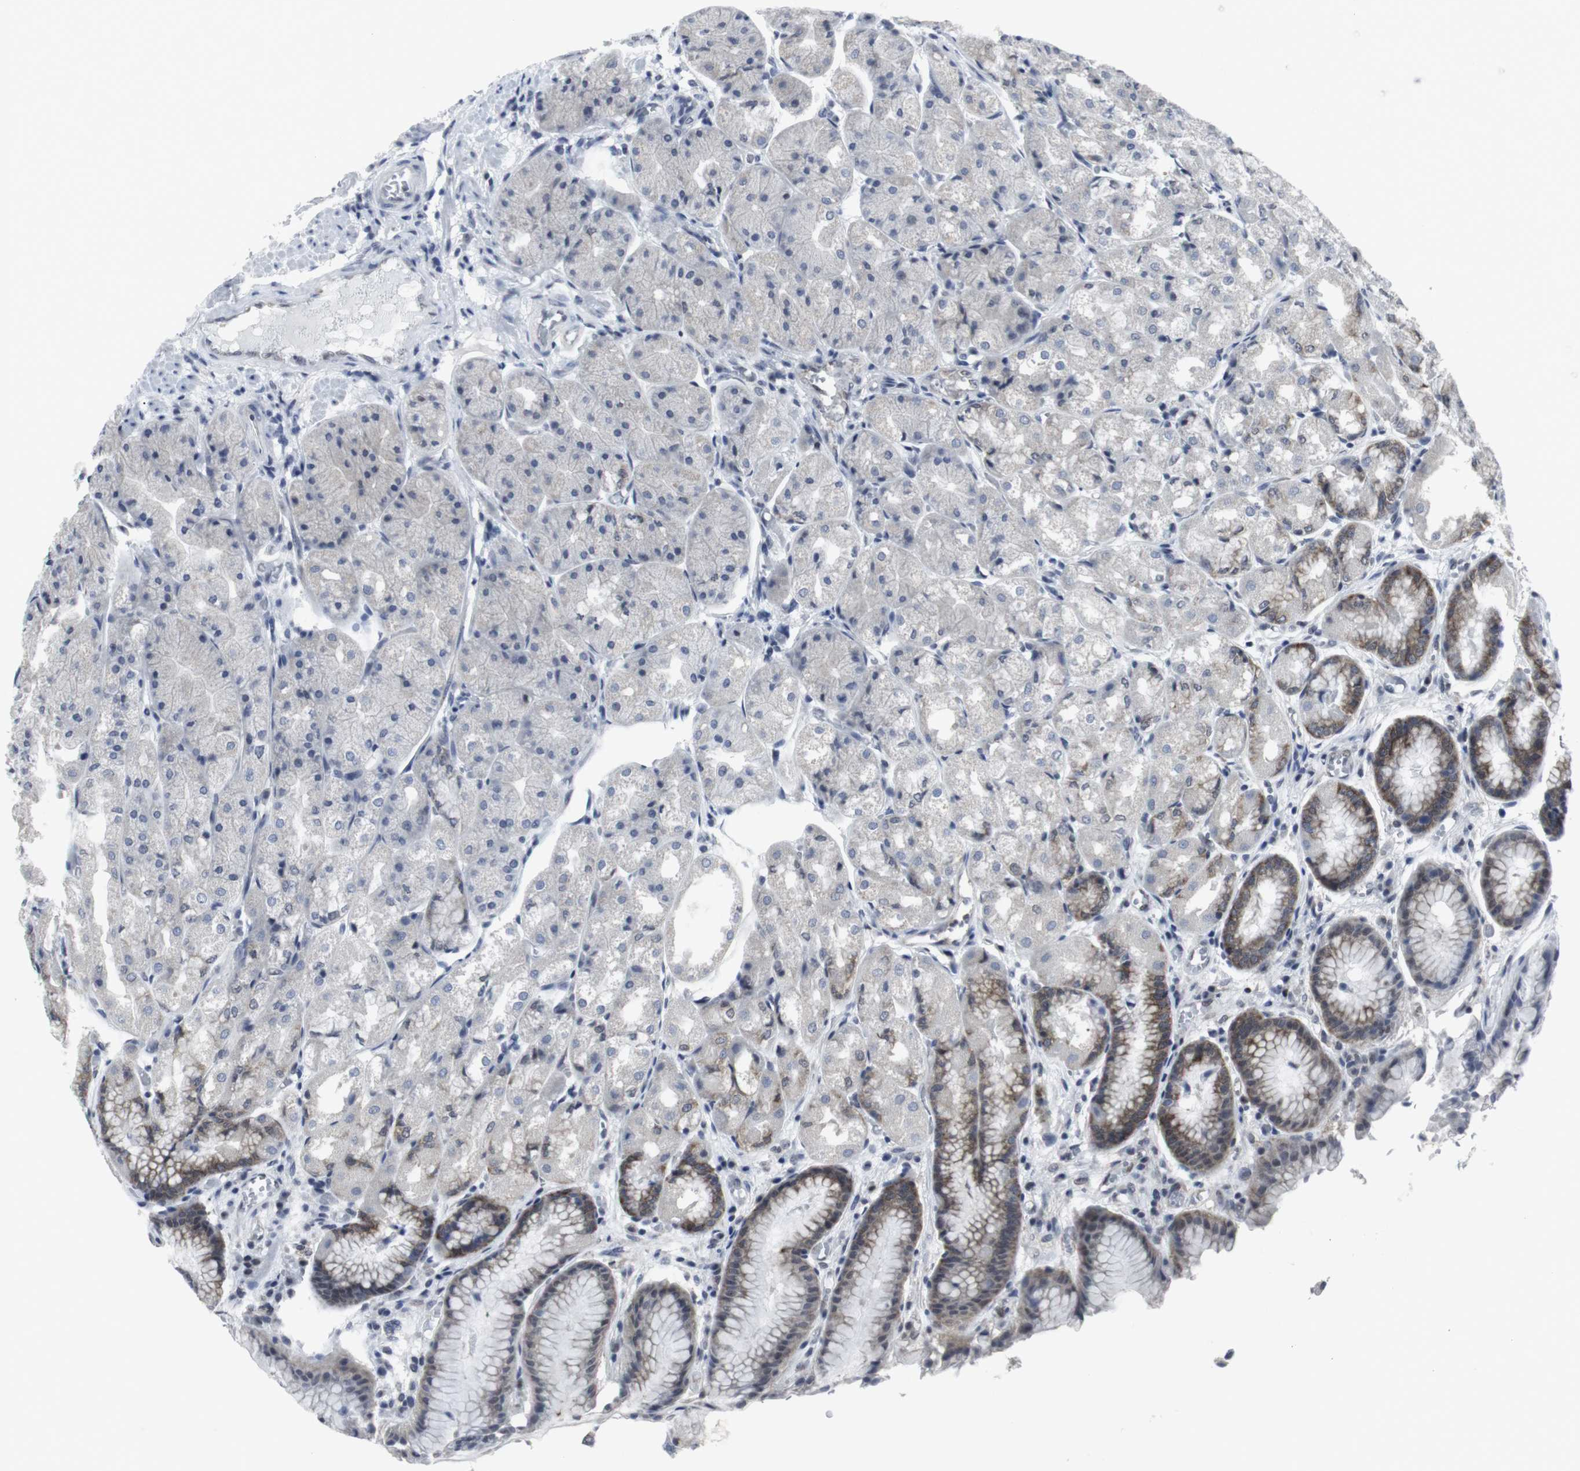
{"staining": {"intensity": "moderate", "quantity": "<25%", "location": "cytoplasmic/membranous"}, "tissue": "stomach", "cell_type": "Glandular cells", "image_type": "normal", "snomed": [{"axis": "morphology", "description": "Normal tissue, NOS"}, {"axis": "topography", "description": "Stomach, upper"}], "caption": "Immunohistochemical staining of normal stomach reveals <25% levels of moderate cytoplasmic/membranous protein expression in about <25% of glandular cells.", "gene": "GEMIN2", "patient": {"sex": "male", "age": 72}}